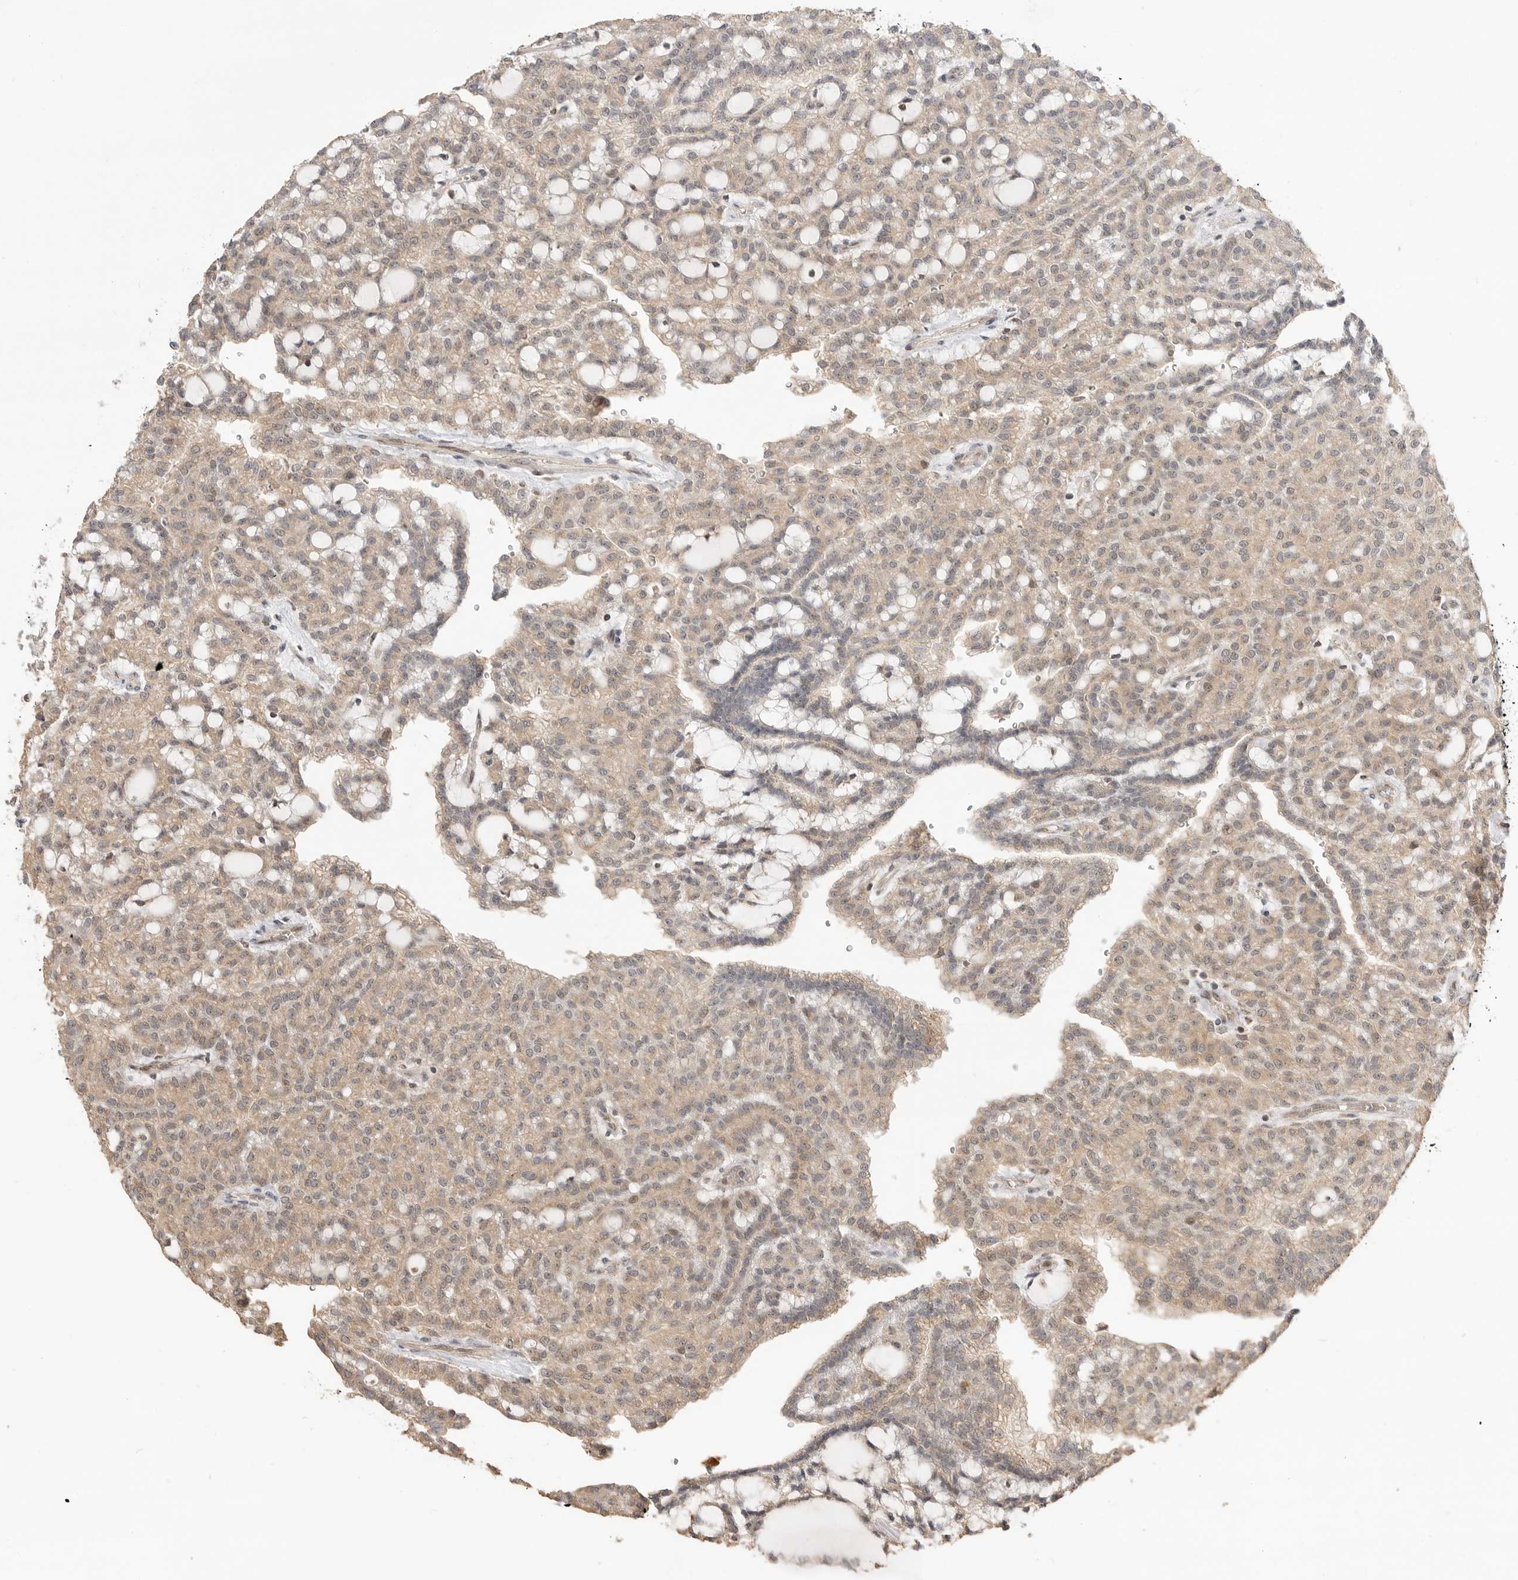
{"staining": {"intensity": "weak", "quantity": ">75%", "location": "cytoplasmic/membranous"}, "tissue": "renal cancer", "cell_type": "Tumor cells", "image_type": "cancer", "snomed": [{"axis": "morphology", "description": "Adenocarcinoma, NOS"}, {"axis": "topography", "description": "Kidney"}], "caption": "IHC staining of renal cancer, which exhibits low levels of weak cytoplasmic/membranous expression in about >75% of tumor cells indicating weak cytoplasmic/membranous protein staining. The staining was performed using DAB (brown) for protein detection and nuclei were counterstained in hematoxylin (blue).", "gene": "ALKAL1", "patient": {"sex": "male", "age": 63}}